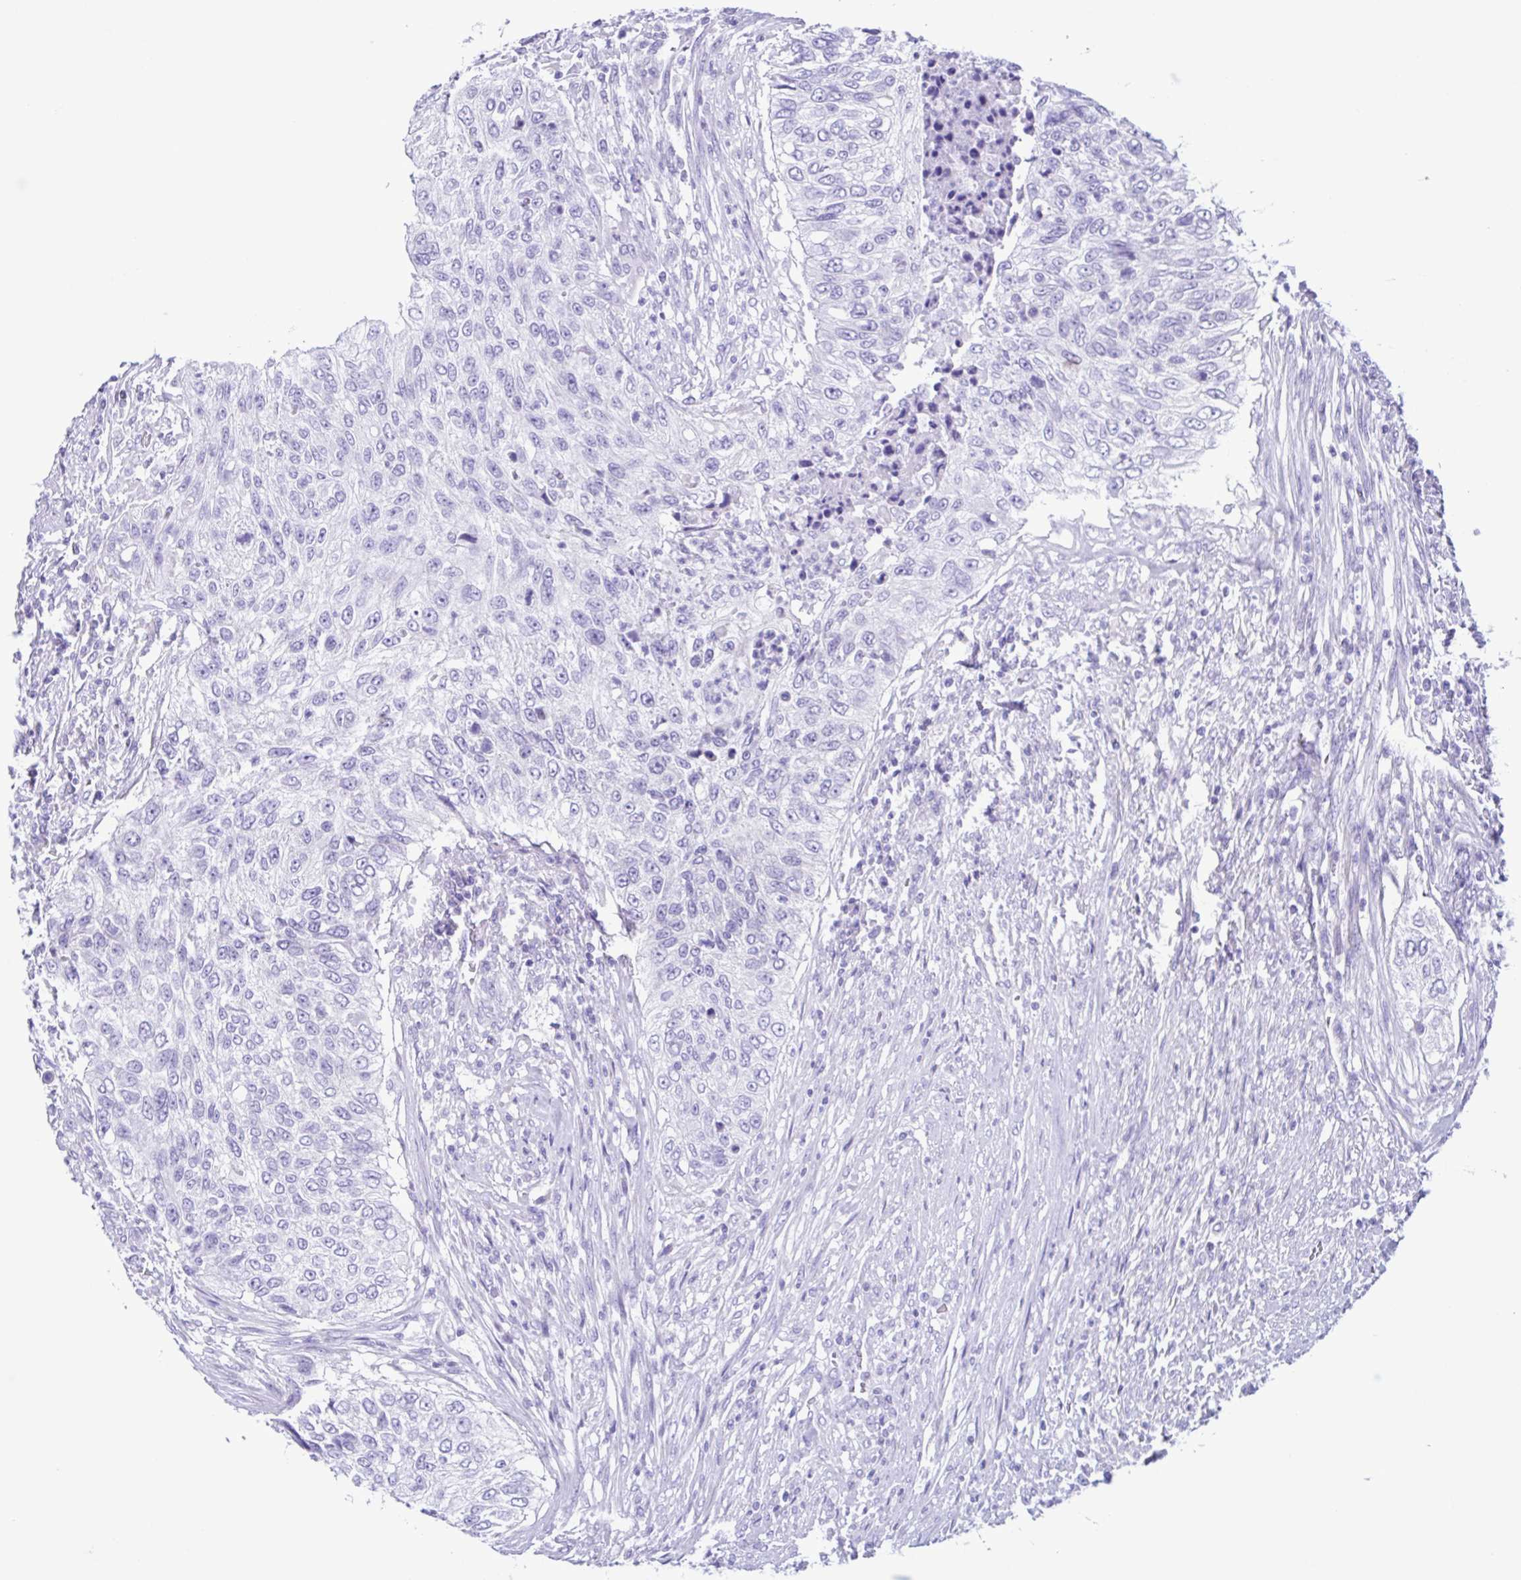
{"staining": {"intensity": "negative", "quantity": "none", "location": "none"}, "tissue": "urothelial cancer", "cell_type": "Tumor cells", "image_type": "cancer", "snomed": [{"axis": "morphology", "description": "Urothelial carcinoma, High grade"}, {"axis": "topography", "description": "Urinary bladder"}], "caption": "An immunohistochemistry image of urothelial cancer is shown. There is no staining in tumor cells of urothelial cancer.", "gene": "ACTRT3", "patient": {"sex": "female", "age": 60}}